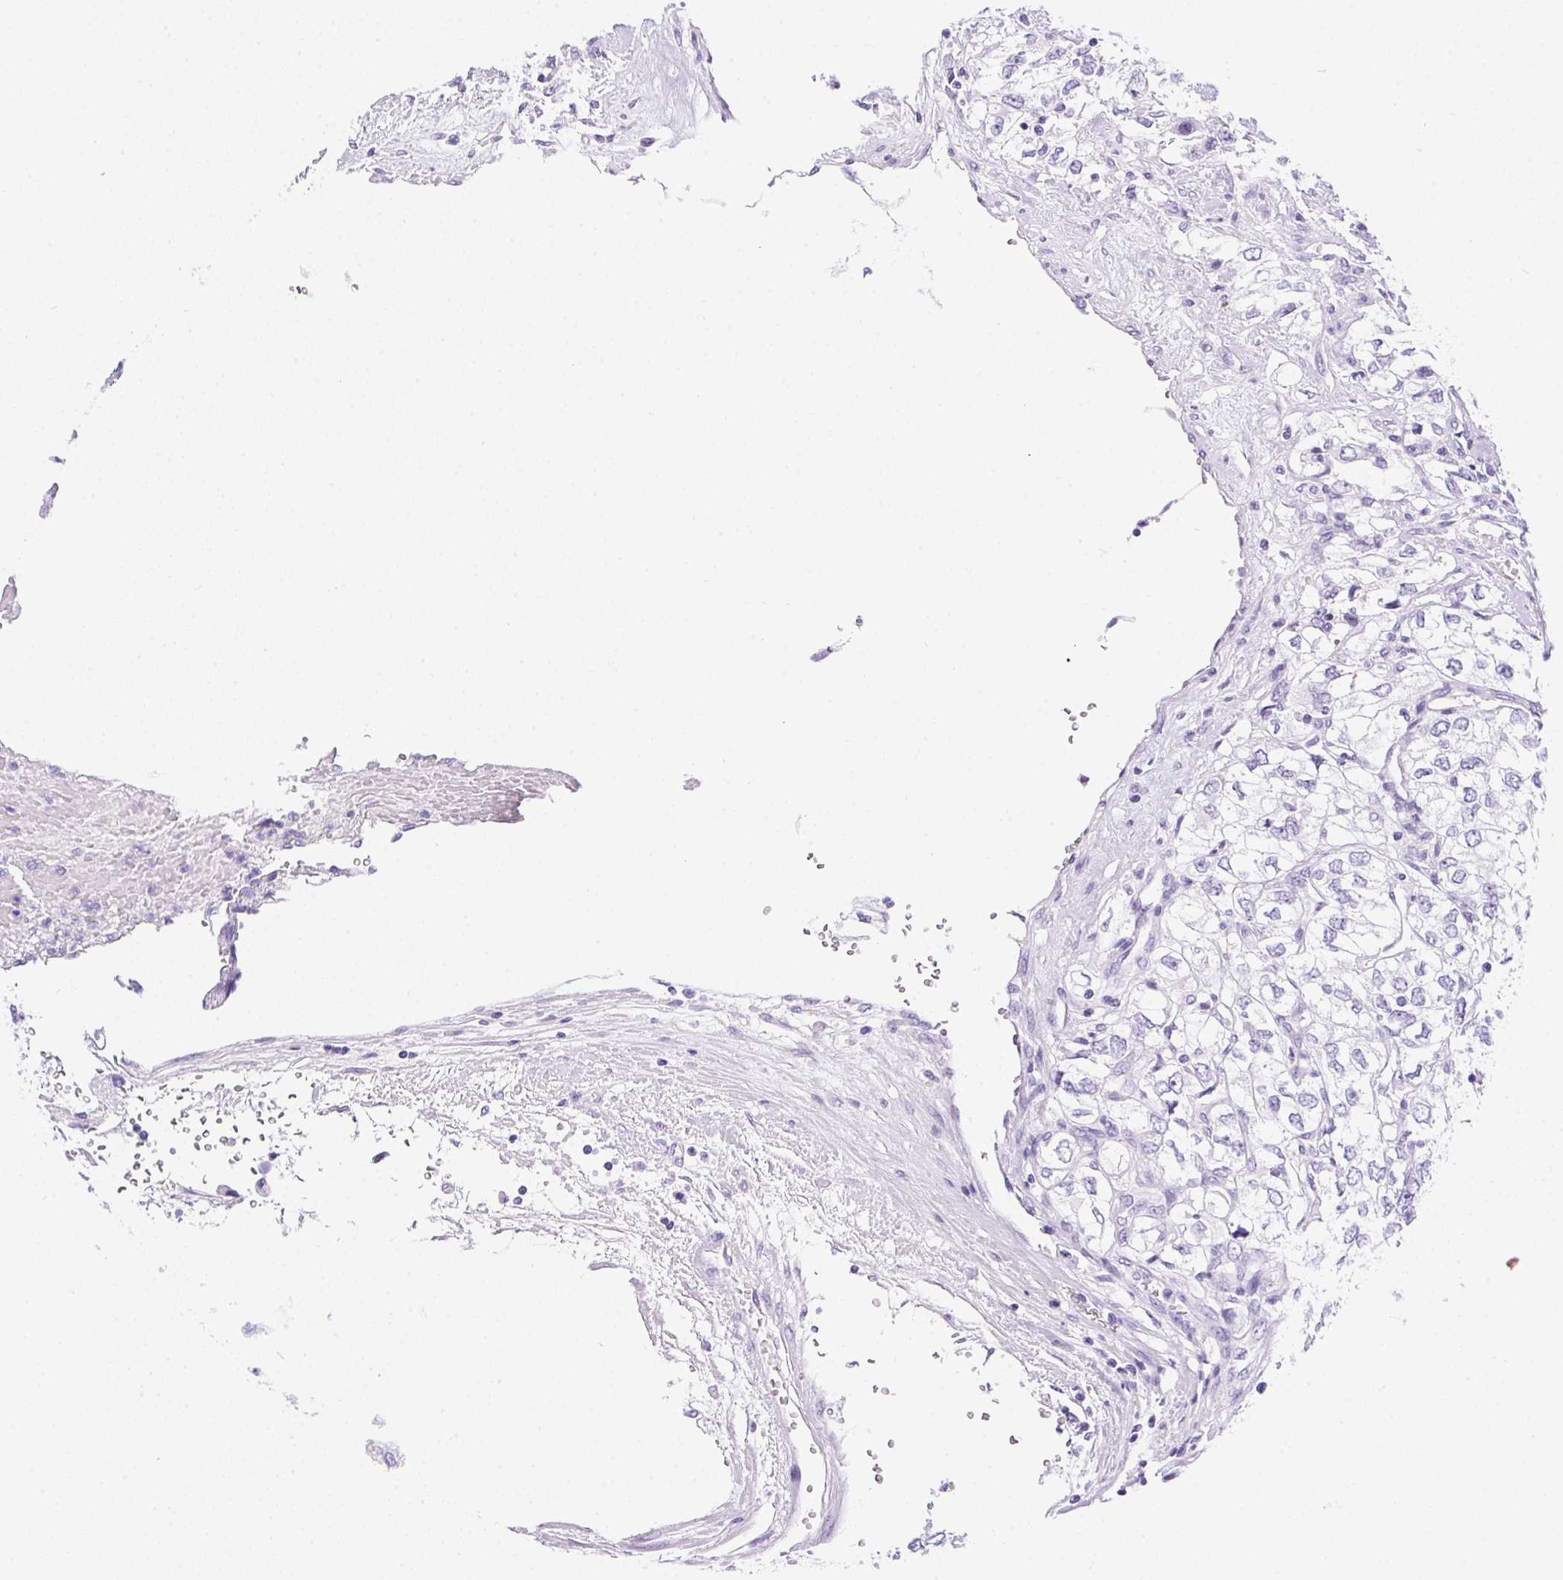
{"staining": {"intensity": "negative", "quantity": "none", "location": "none"}, "tissue": "renal cancer", "cell_type": "Tumor cells", "image_type": "cancer", "snomed": [{"axis": "morphology", "description": "Adenocarcinoma, NOS"}, {"axis": "topography", "description": "Kidney"}], "caption": "Immunohistochemical staining of renal cancer demonstrates no significant expression in tumor cells.", "gene": "SPACA5B", "patient": {"sex": "female", "age": 59}}